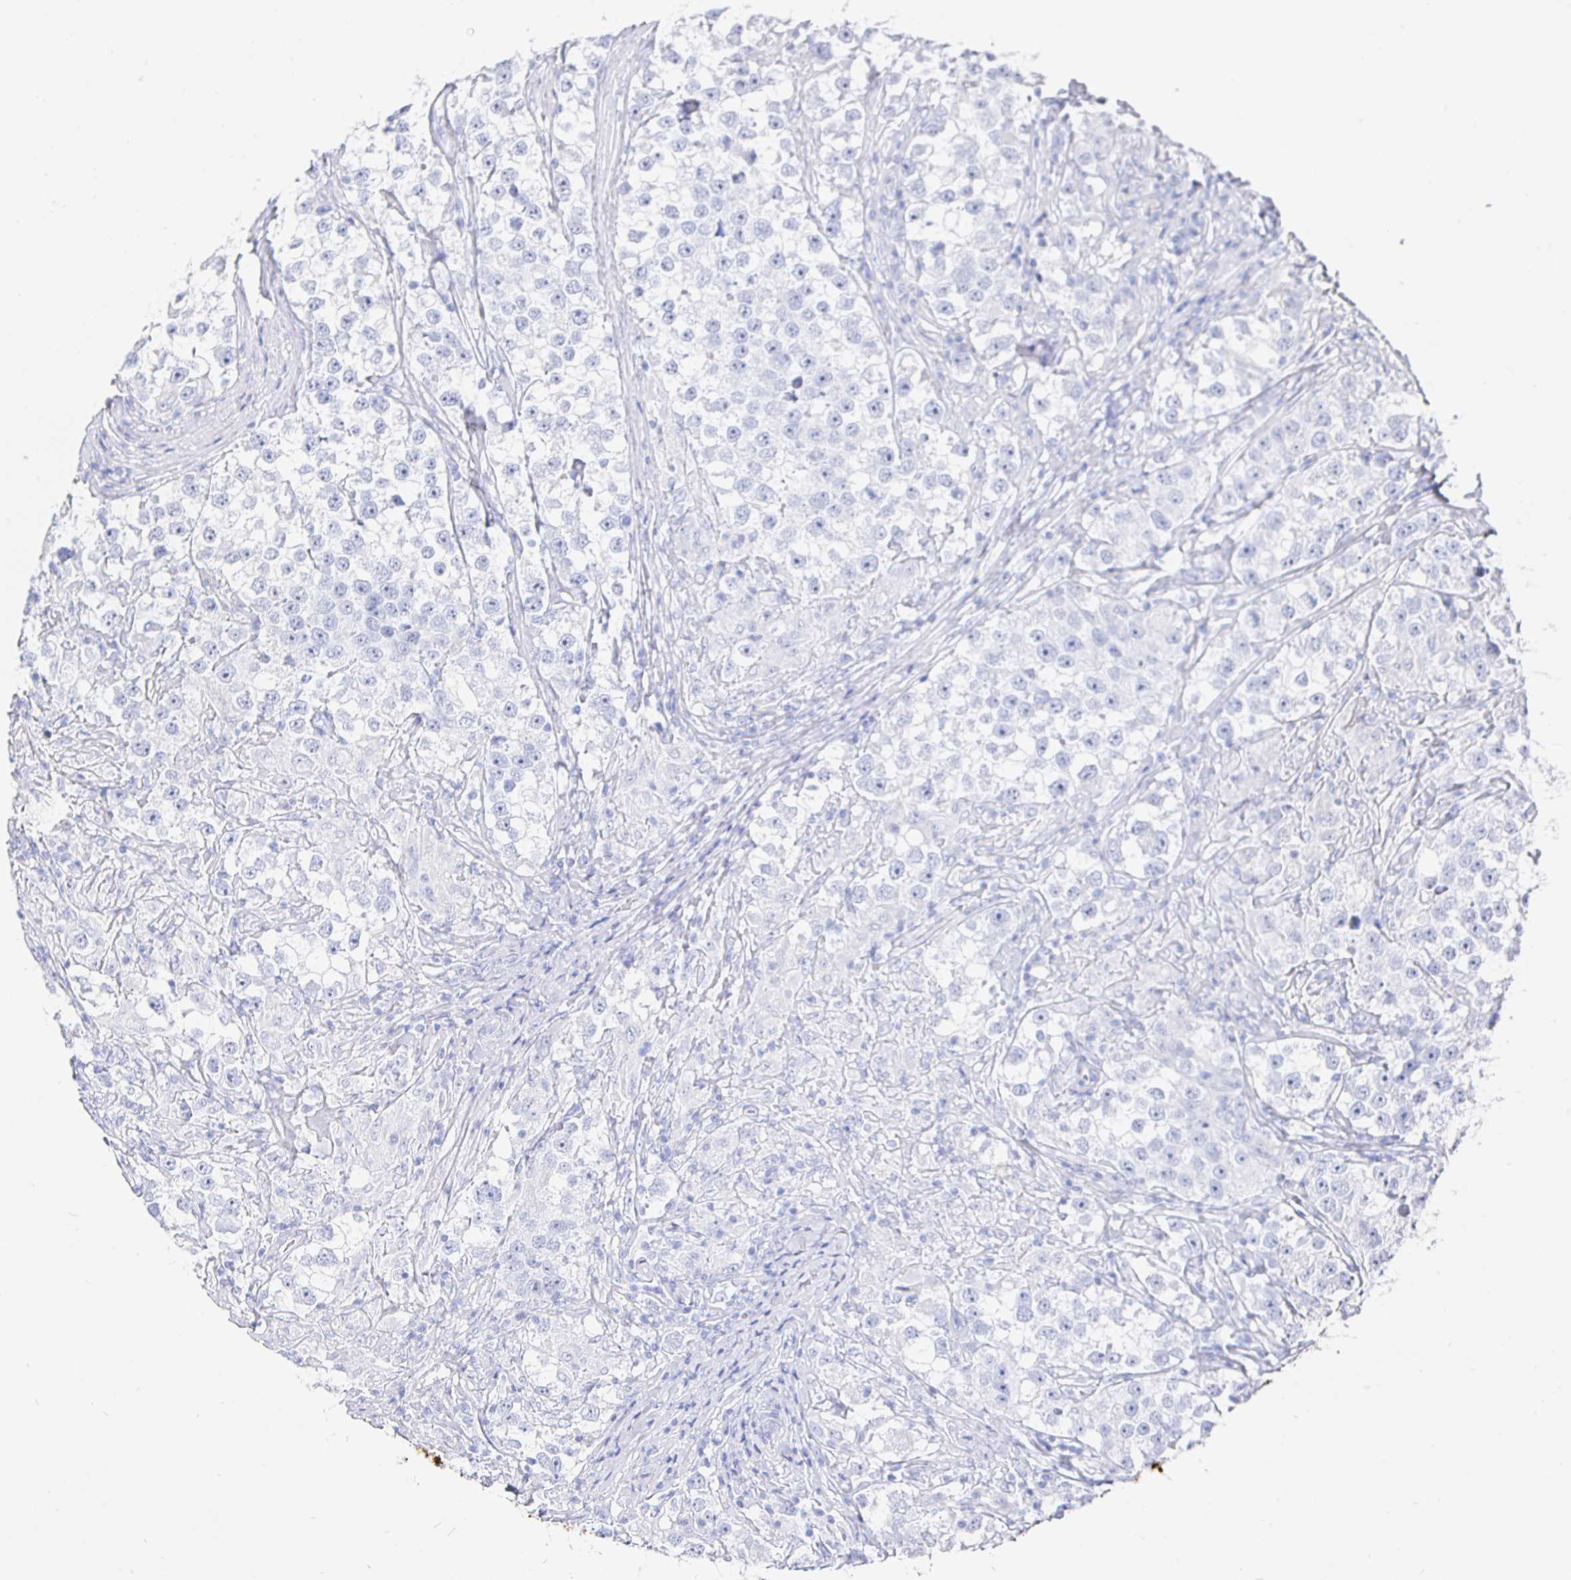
{"staining": {"intensity": "negative", "quantity": "none", "location": "none"}, "tissue": "testis cancer", "cell_type": "Tumor cells", "image_type": "cancer", "snomed": [{"axis": "morphology", "description": "Seminoma, NOS"}, {"axis": "topography", "description": "Testis"}], "caption": "High magnification brightfield microscopy of testis cancer (seminoma) stained with DAB (3,3'-diaminobenzidine) (brown) and counterstained with hematoxylin (blue): tumor cells show no significant staining. The staining is performed using DAB (3,3'-diaminobenzidine) brown chromogen with nuclei counter-stained in using hematoxylin.", "gene": "CLCA1", "patient": {"sex": "male", "age": 46}}